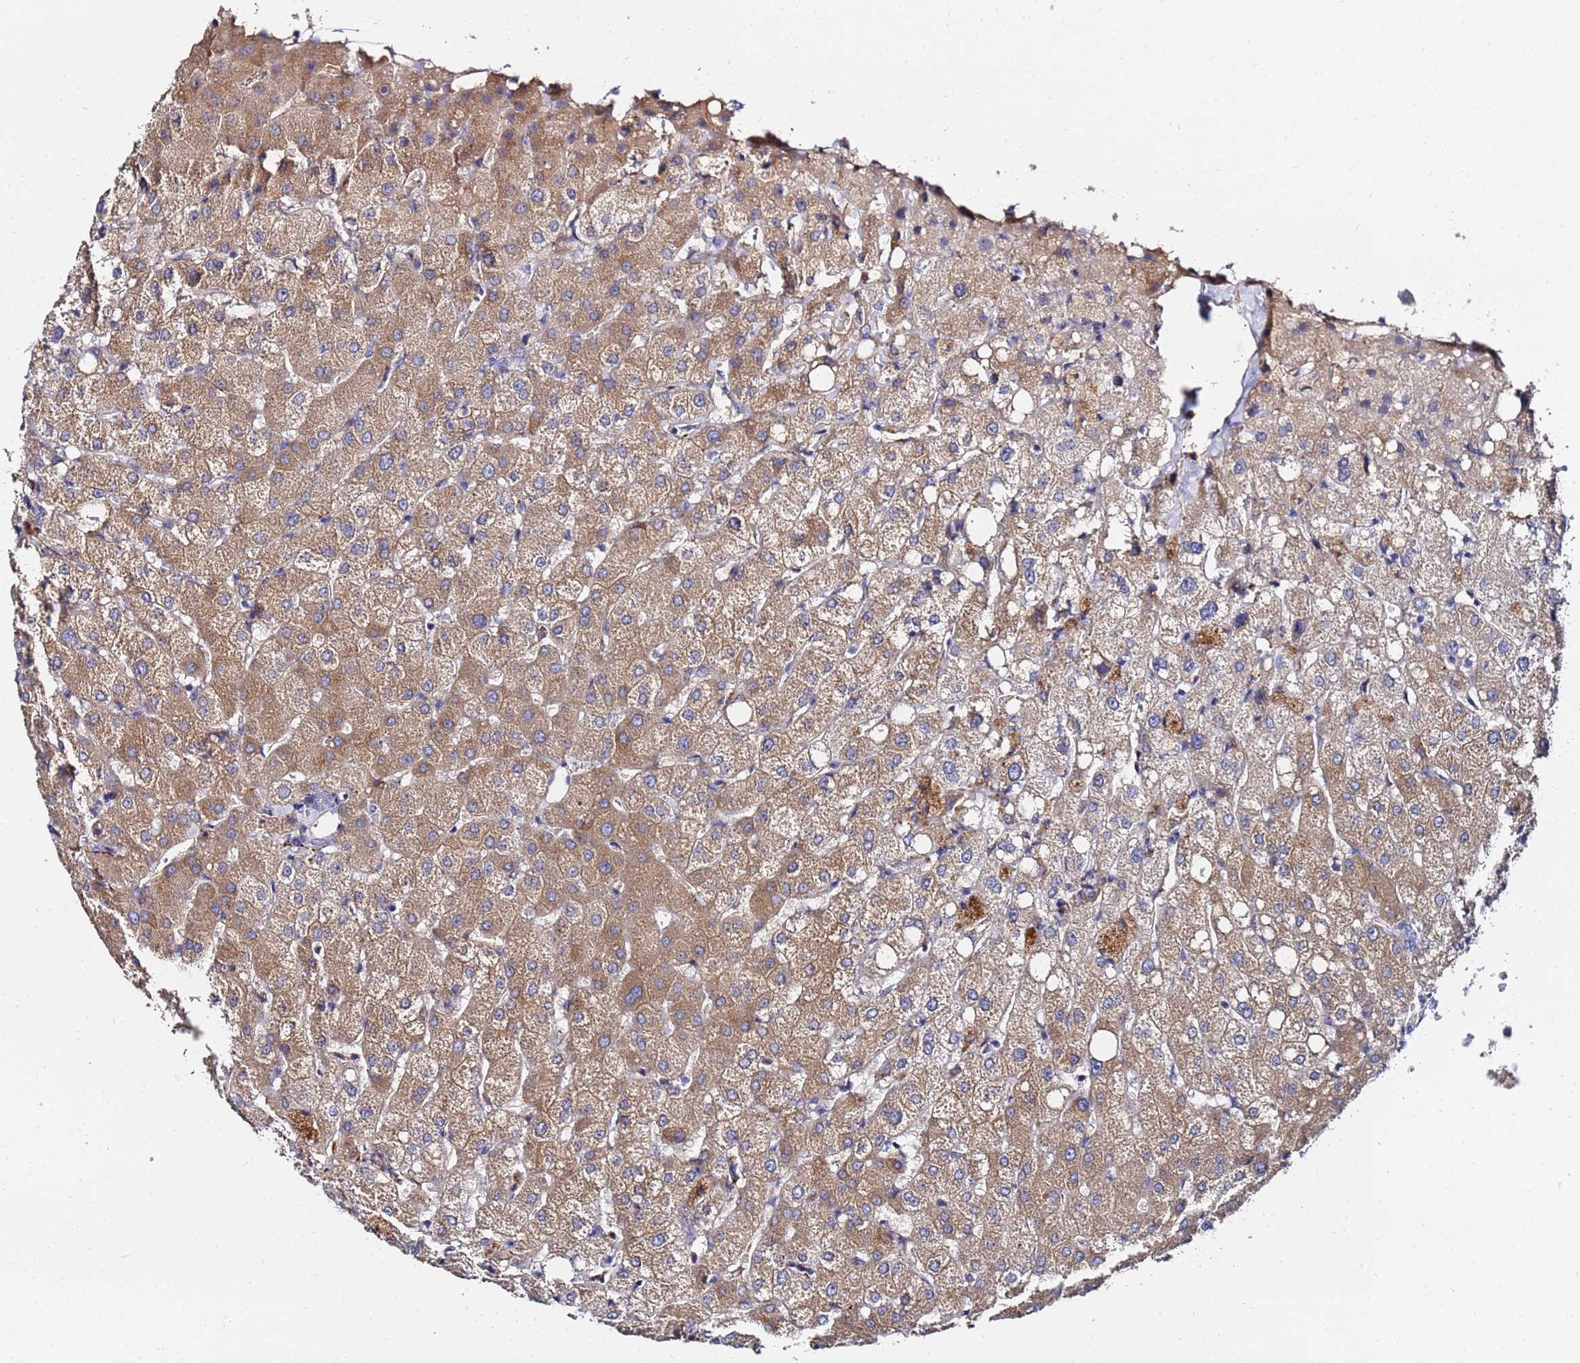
{"staining": {"intensity": "negative", "quantity": "none", "location": "none"}, "tissue": "liver", "cell_type": "Cholangiocytes", "image_type": "normal", "snomed": [{"axis": "morphology", "description": "Normal tissue, NOS"}, {"axis": "topography", "description": "Liver"}], "caption": "High power microscopy photomicrograph of an immunohistochemistry histopathology image of benign liver, revealing no significant expression in cholangiocytes. (DAB (3,3'-diaminobenzidine) immunohistochemistry (IHC) visualized using brightfield microscopy, high magnification).", "gene": "TCP10L", "patient": {"sex": "female", "age": 54}}